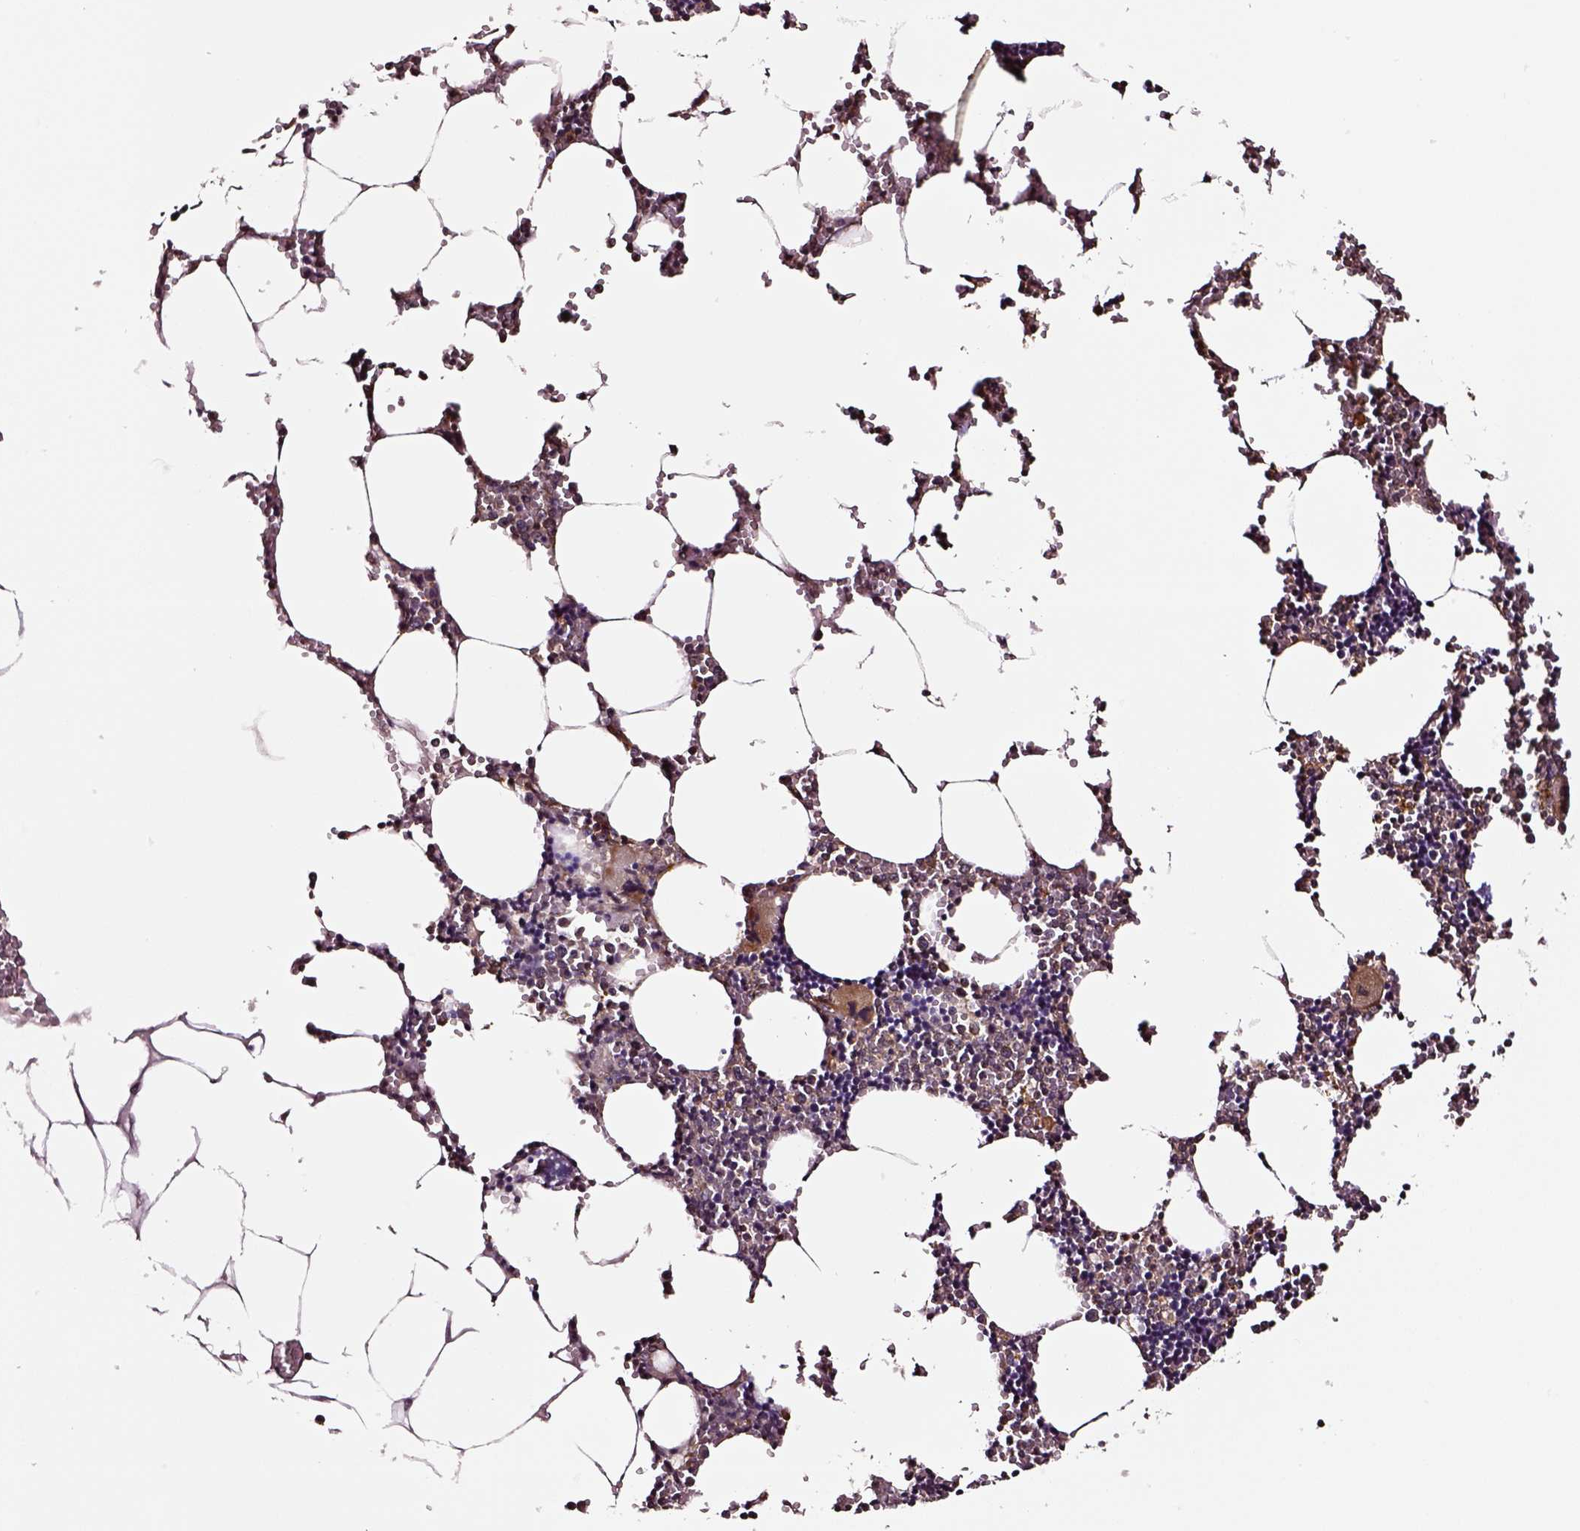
{"staining": {"intensity": "moderate", "quantity": ">75%", "location": "cytoplasmic/membranous"}, "tissue": "bone marrow", "cell_type": "Hematopoietic cells", "image_type": "normal", "snomed": [{"axis": "morphology", "description": "Normal tissue, NOS"}, {"axis": "topography", "description": "Bone marrow"}], "caption": "There is medium levels of moderate cytoplasmic/membranous positivity in hematopoietic cells of unremarkable bone marrow, as demonstrated by immunohistochemical staining (brown color).", "gene": "RASSF5", "patient": {"sex": "male", "age": 54}}